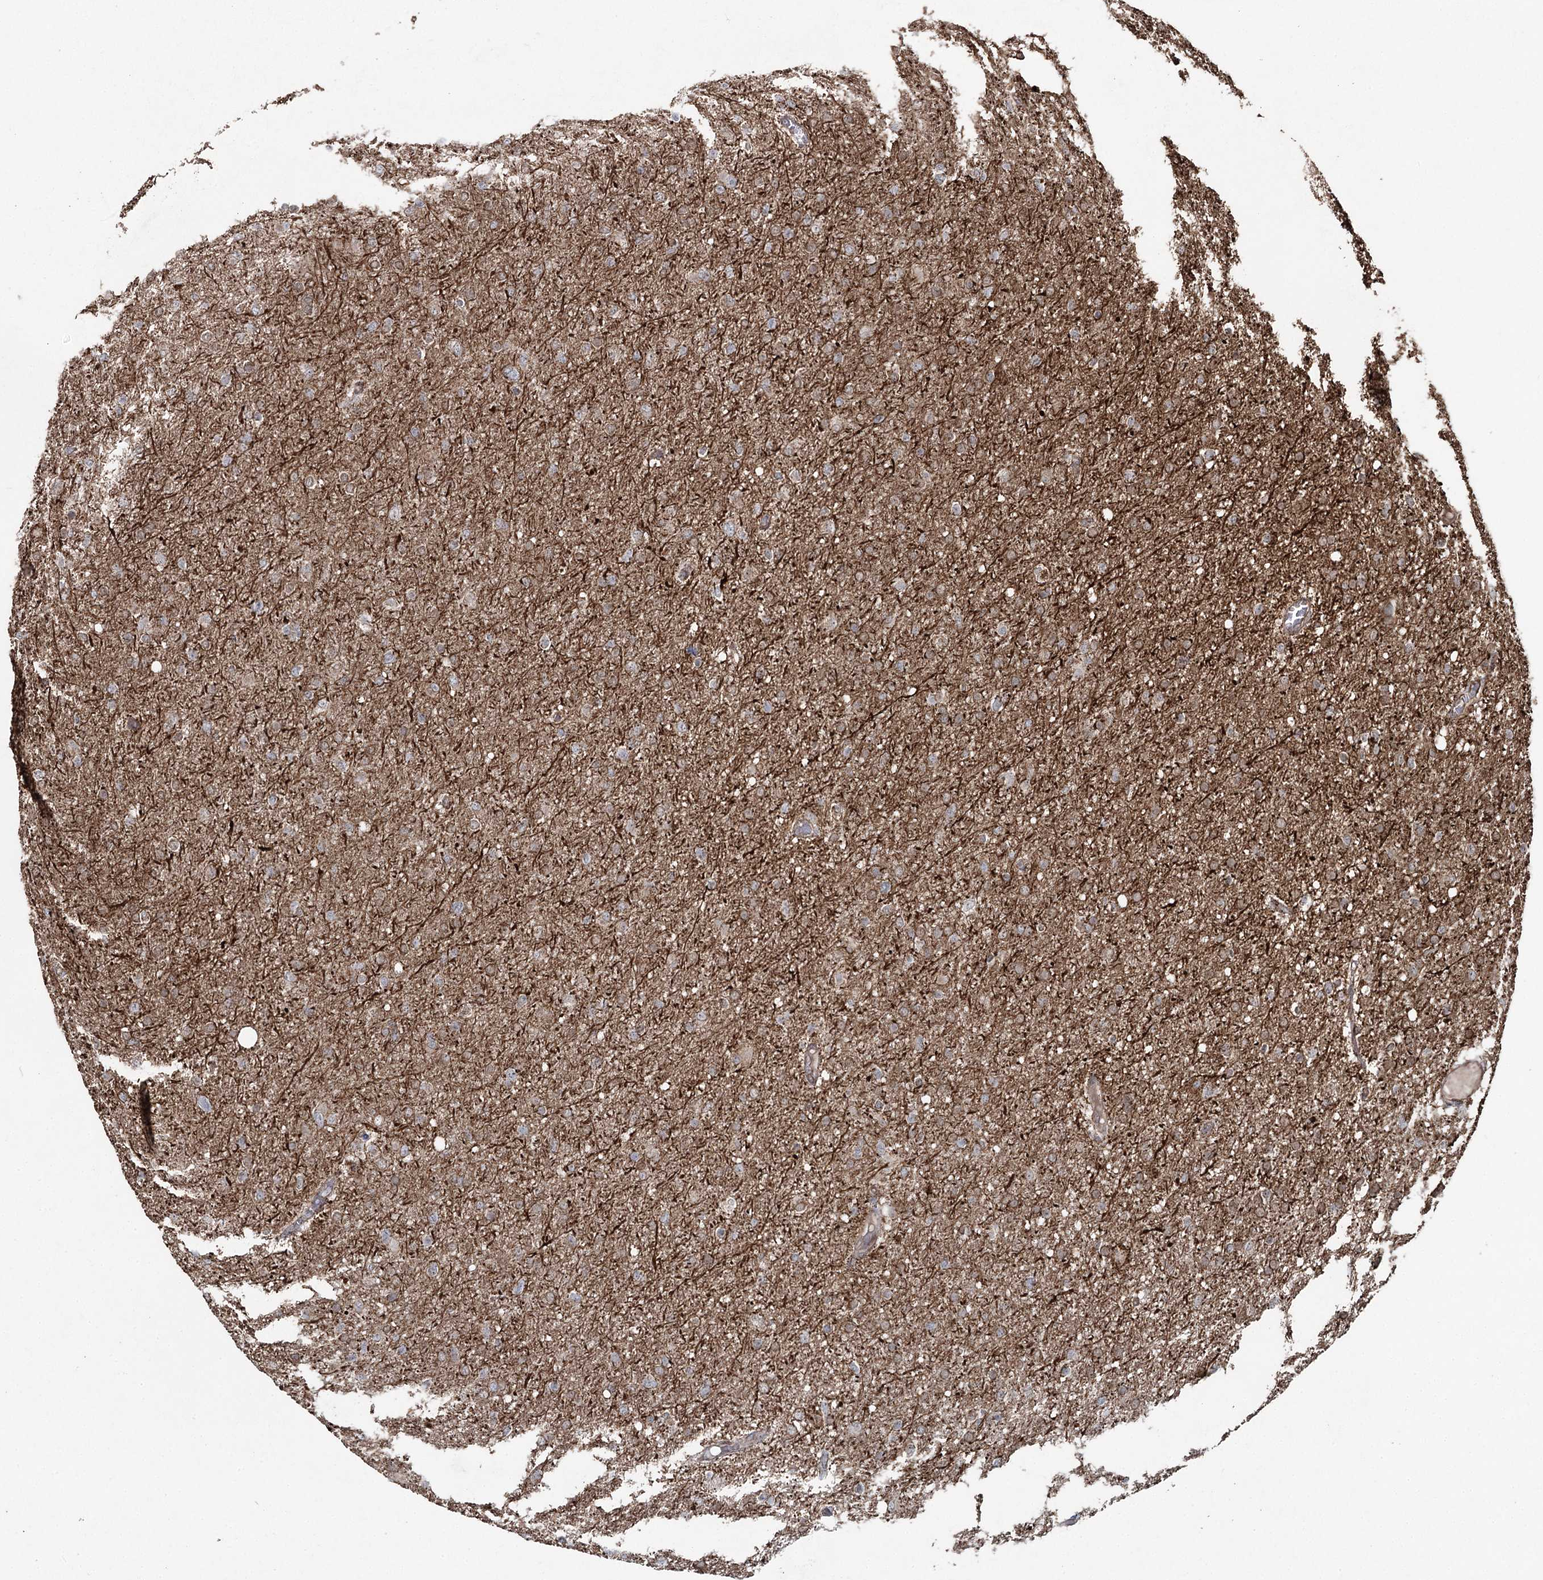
{"staining": {"intensity": "moderate", "quantity": "25%-75%", "location": "cytoplasmic/membranous"}, "tissue": "glioma", "cell_type": "Tumor cells", "image_type": "cancer", "snomed": [{"axis": "morphology", "description": "Glioma, malignant, High grade"}, {"axis": "topography", "description": "Cerebral cortex"}], "caption": "Protein expression analysis of human malignant glioma (high-grade) reveals moderate cytoplasmic/membranous staining in approximately 25%-75% of tumor cells.", "gene": "SLF2", "patient": {"sex": "female", "age": 36}}